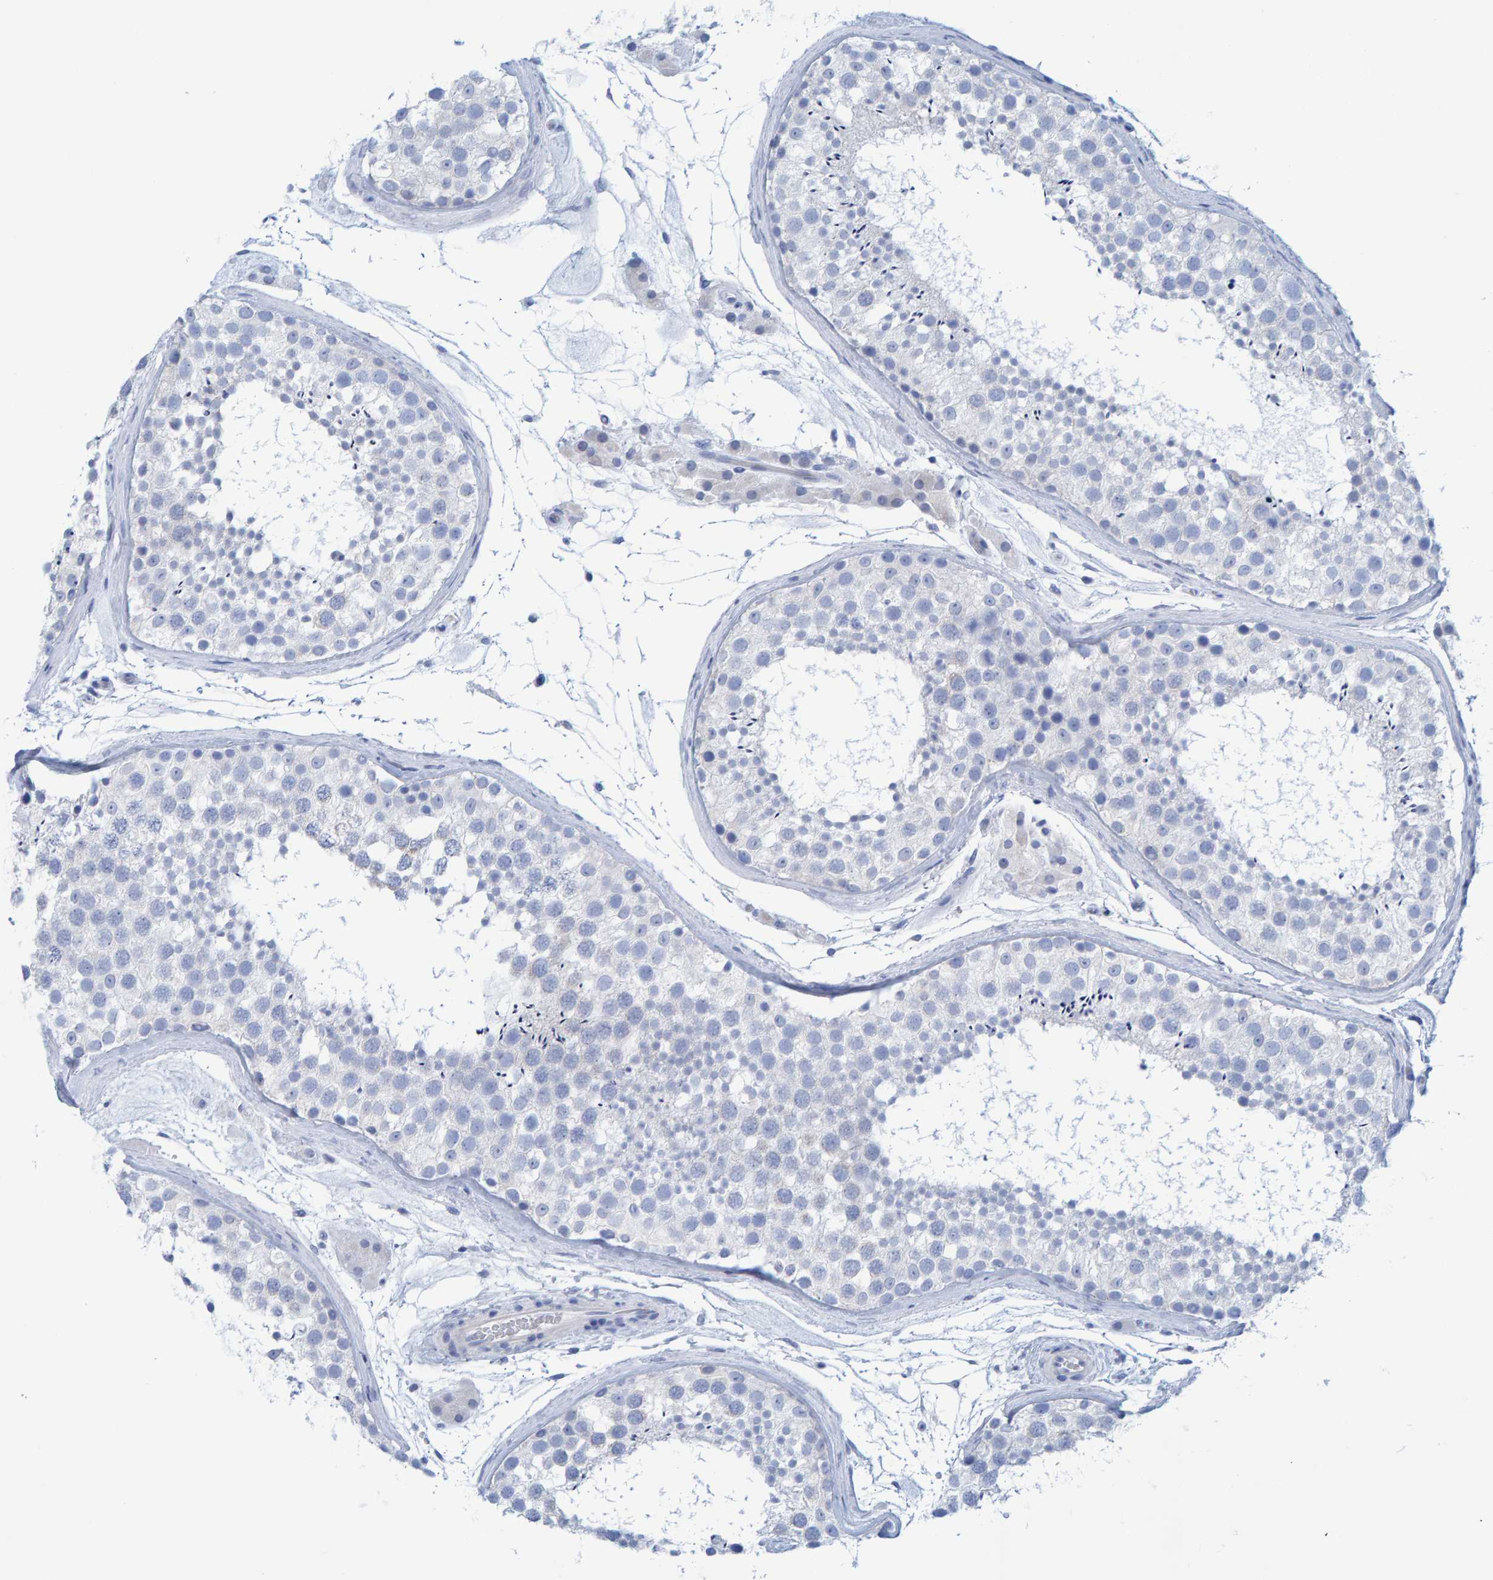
{"staining": {"intensity": "negative", "quantity": "none", "location": "none"}, "tissue": "testis", "cell_type": "Cells in seminiferous ducts", "image_type": "normal", "snomed": [{"axis": "morphology", "description": "Normal tissue, NOS"}, {"axis": "topography", "description": "Testis"}], "caption": "Testis stained for a protein using immunohistochemistry shows no positivity cells in seminiferous ducts.", "gene": "JAKMIP3", "patient": {"sex": "male", "age": 46}}